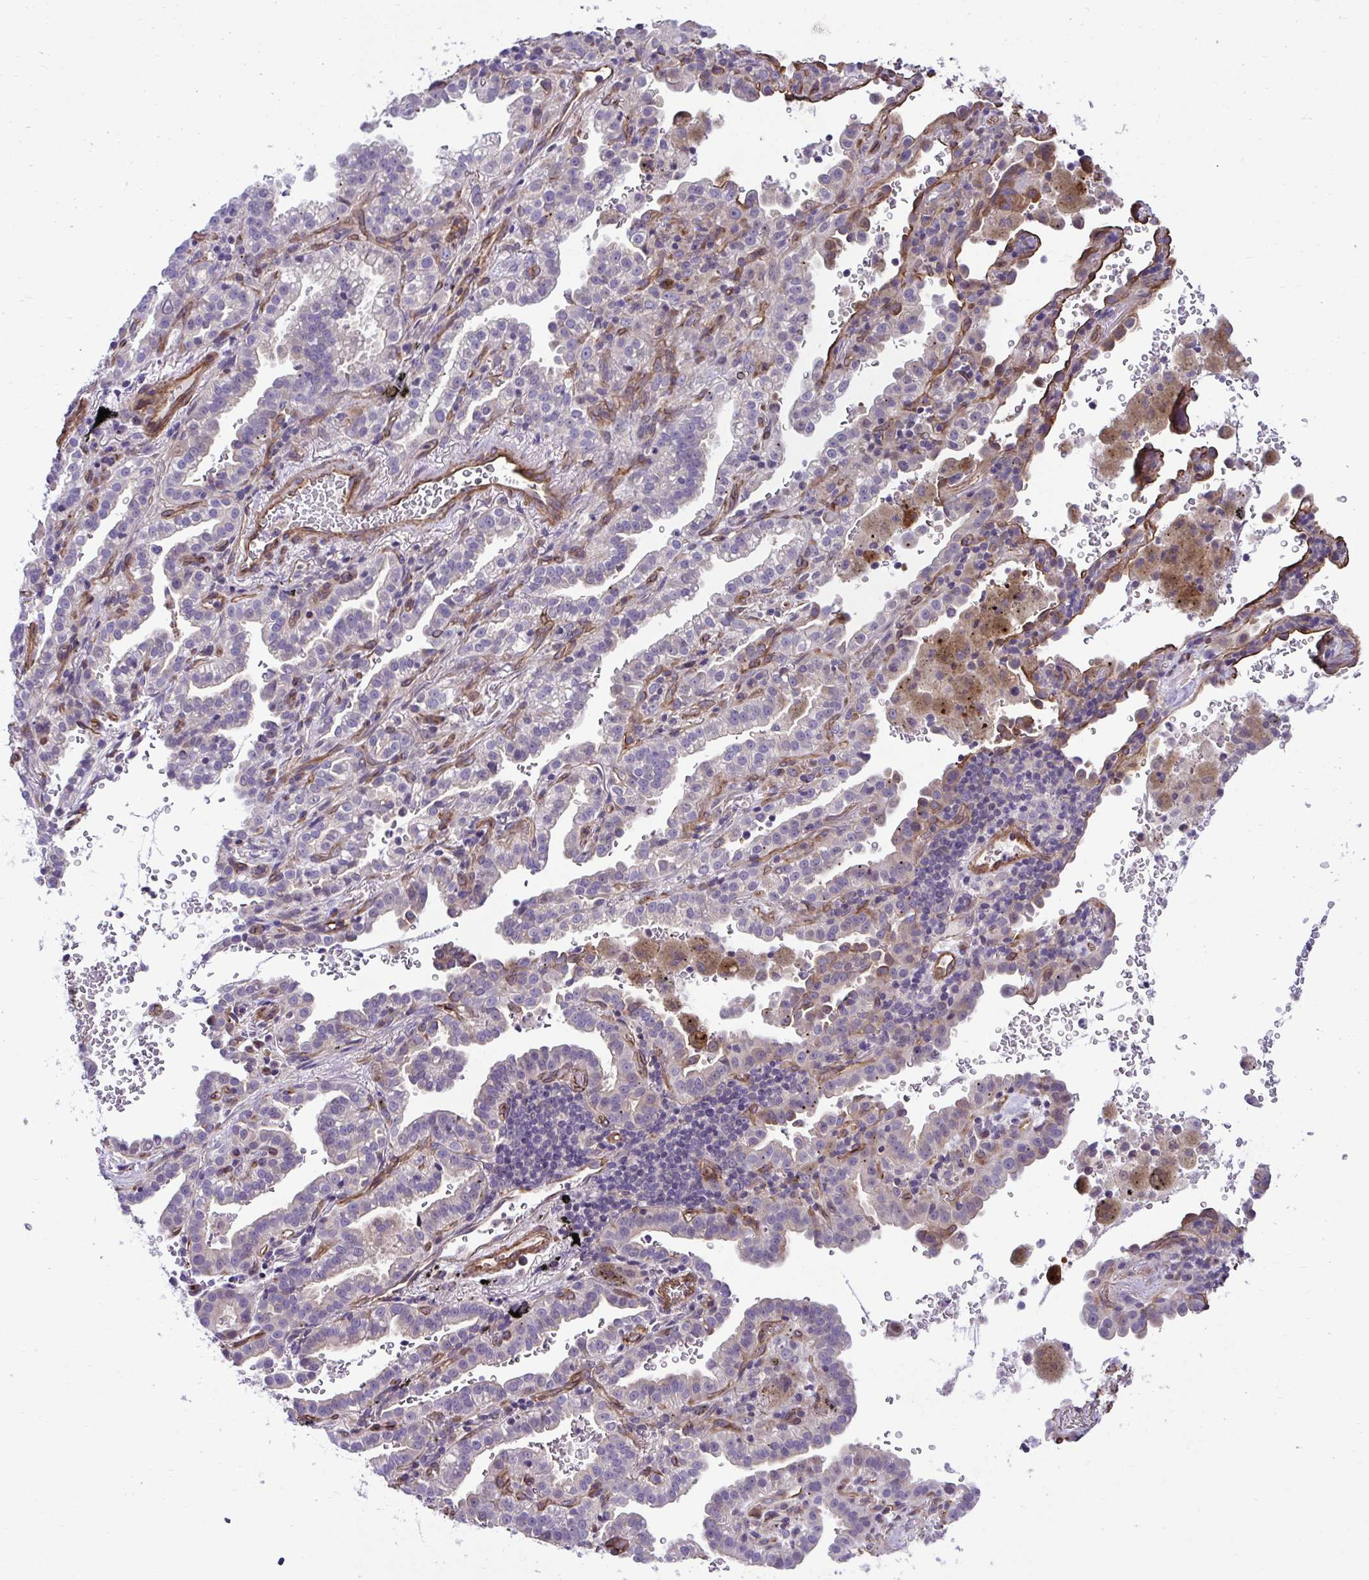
{"staining": {"intensity": "negative", "quantity": "none", "location": "none"}, "tissue": "lung cancer", "cell_type": "Tumor cells", "image_type": "cancer", "snomed": [{"axis": "morphology", "description": "Adenocarcinoma, NOS"}, {"axis": "topography", "description": "Lymph node"}, {"axis": "topography", "description": "Lung"}], "caption": "Lung cancer stained for a protein using immunohistochemistry reveals no positivity tumor cells.", "gene": "TRIM52", "patient": {"sex": "male", "age": 66}}